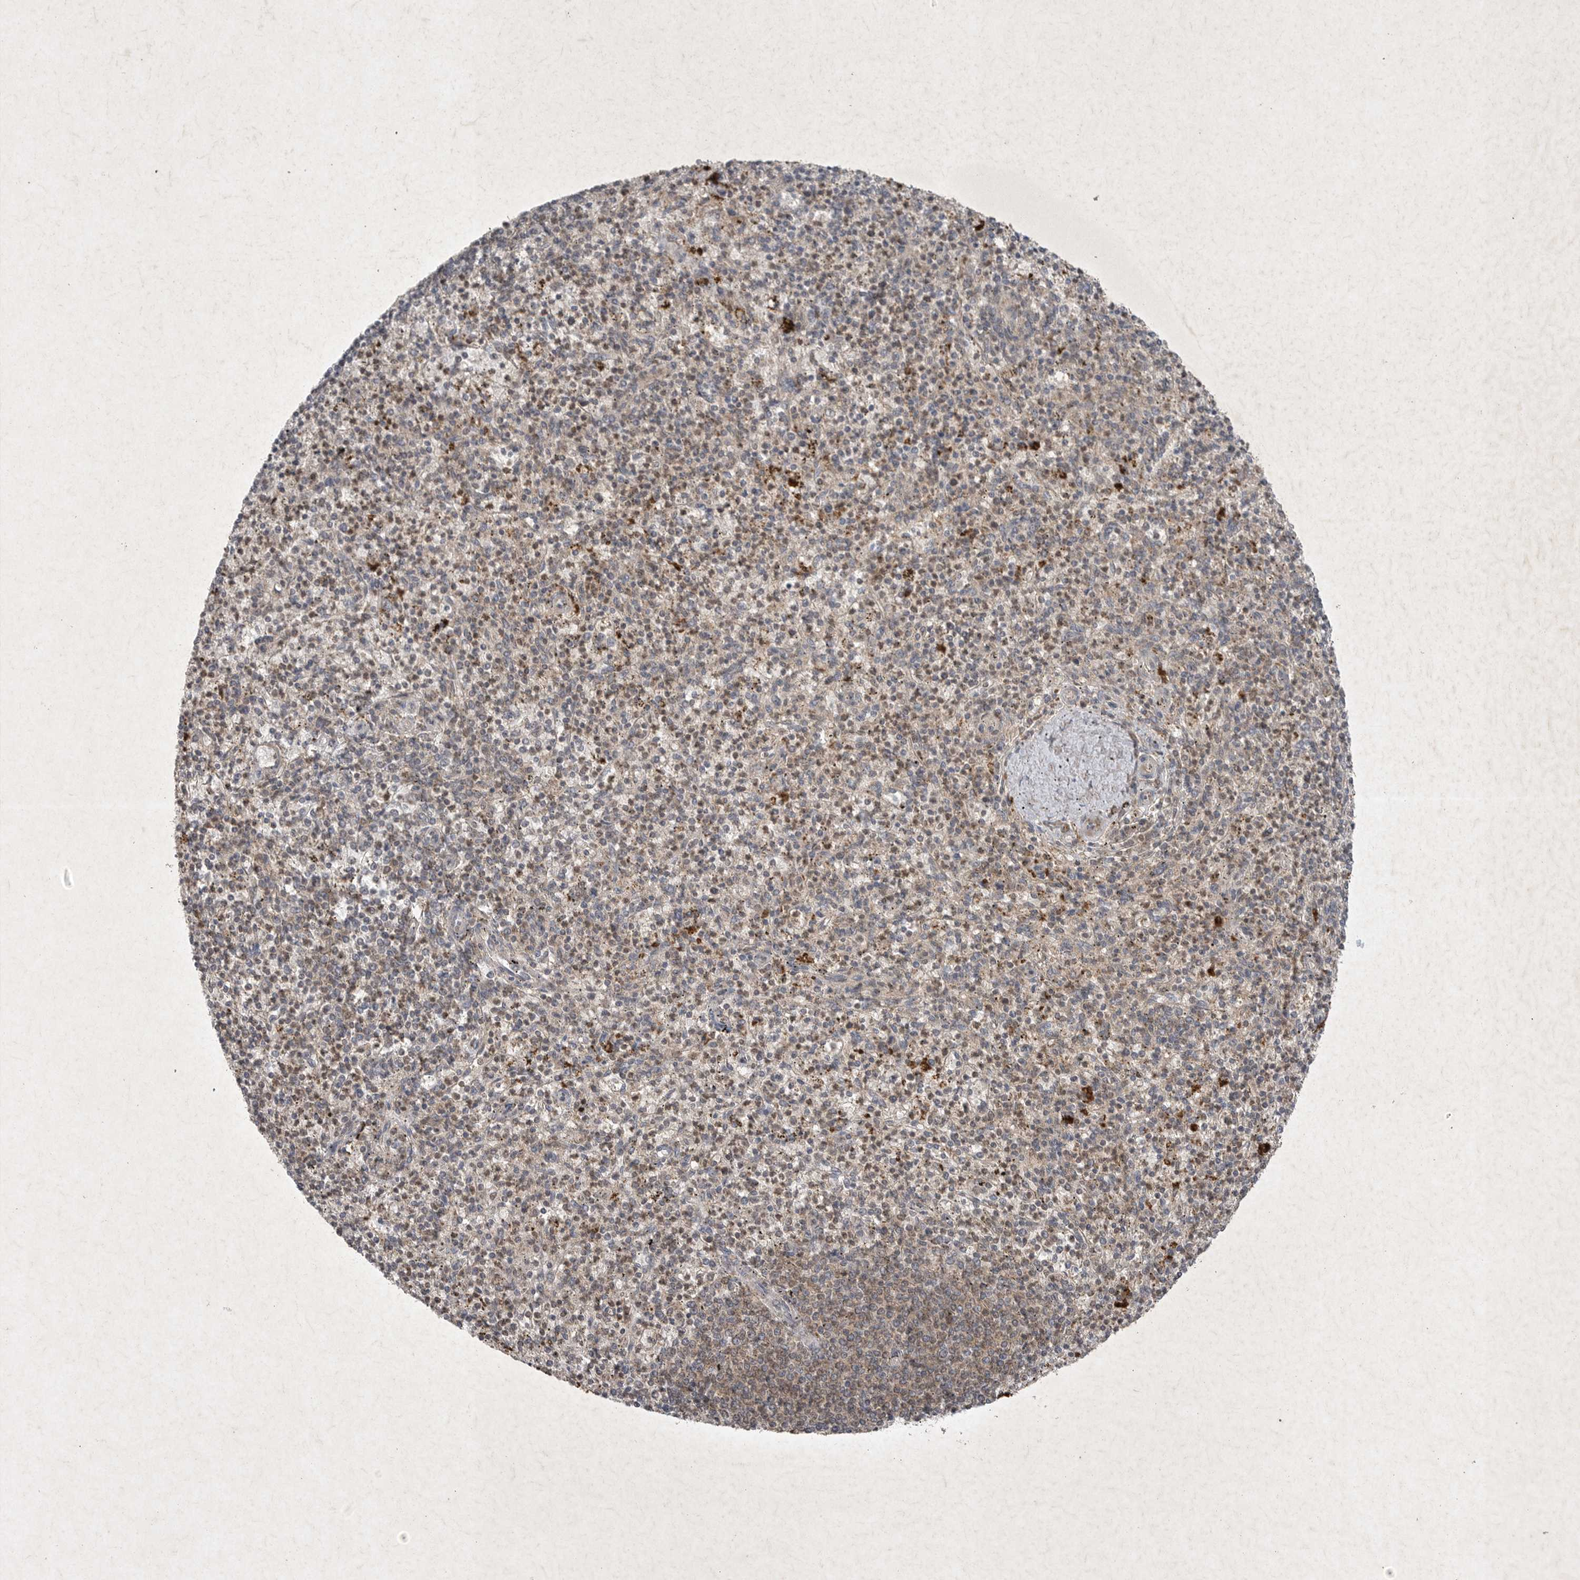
{"staining": {"intensity": "weak", "quantity": "25%-75%", "location": "cytoplasmic/membranous,nuclear"}, "tissue": "spleen", "cell_type": "Cells in red pulp", "image_type": "normal", "snomed": [{"axis": "morphology", "description": "Normal tissue, NOS"}, {"axis": "topography", "description": "Spleen"}], "caption": "High-power microscopy captured an immunohistochemistry micrograph of benign spleen, revealing weak cytoplasmic/membranous,nuclear positivity in about 25%-75% of cells in red pulp.", "gene": "DDR1", "patient": {"sex": "male", "age": 72}}